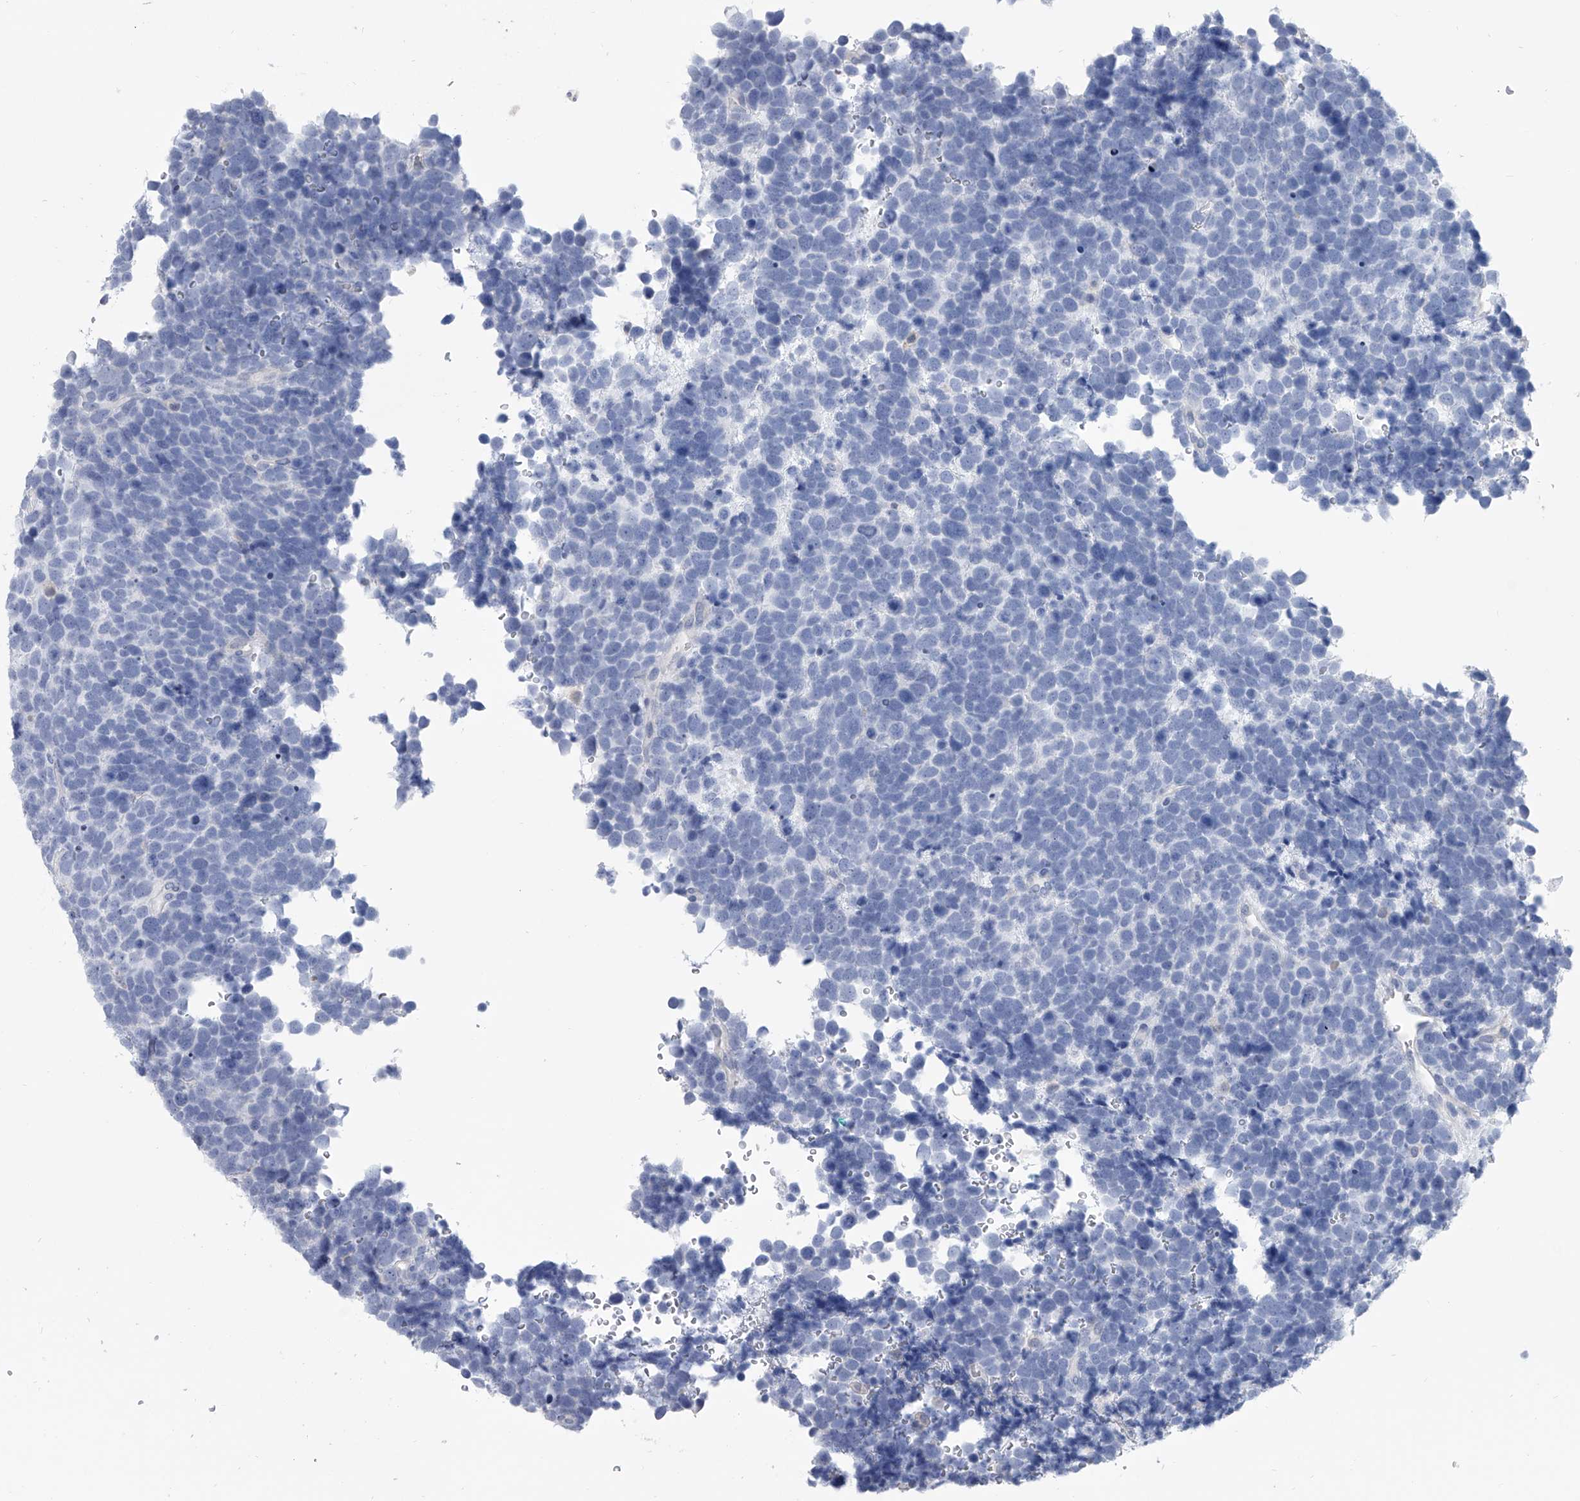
{"staining": {"intensity": "negative", "quantity": "none", "location": "none"}, "tissue": "urothelial cancer", "cell_type": "Tumor cells", "image_type": "cancer", "snomed": [{"axis": "morphology", "description": "Urothelial carcinoma, High grade"}, {"axis": "topography", "description": "Urinary bladder"}], "caption": "IHC of human urothelial cancer shows no positivity in tumor cells.", "gene": "SERPINB9", "patient": {"sex": "female", "age": 82}}